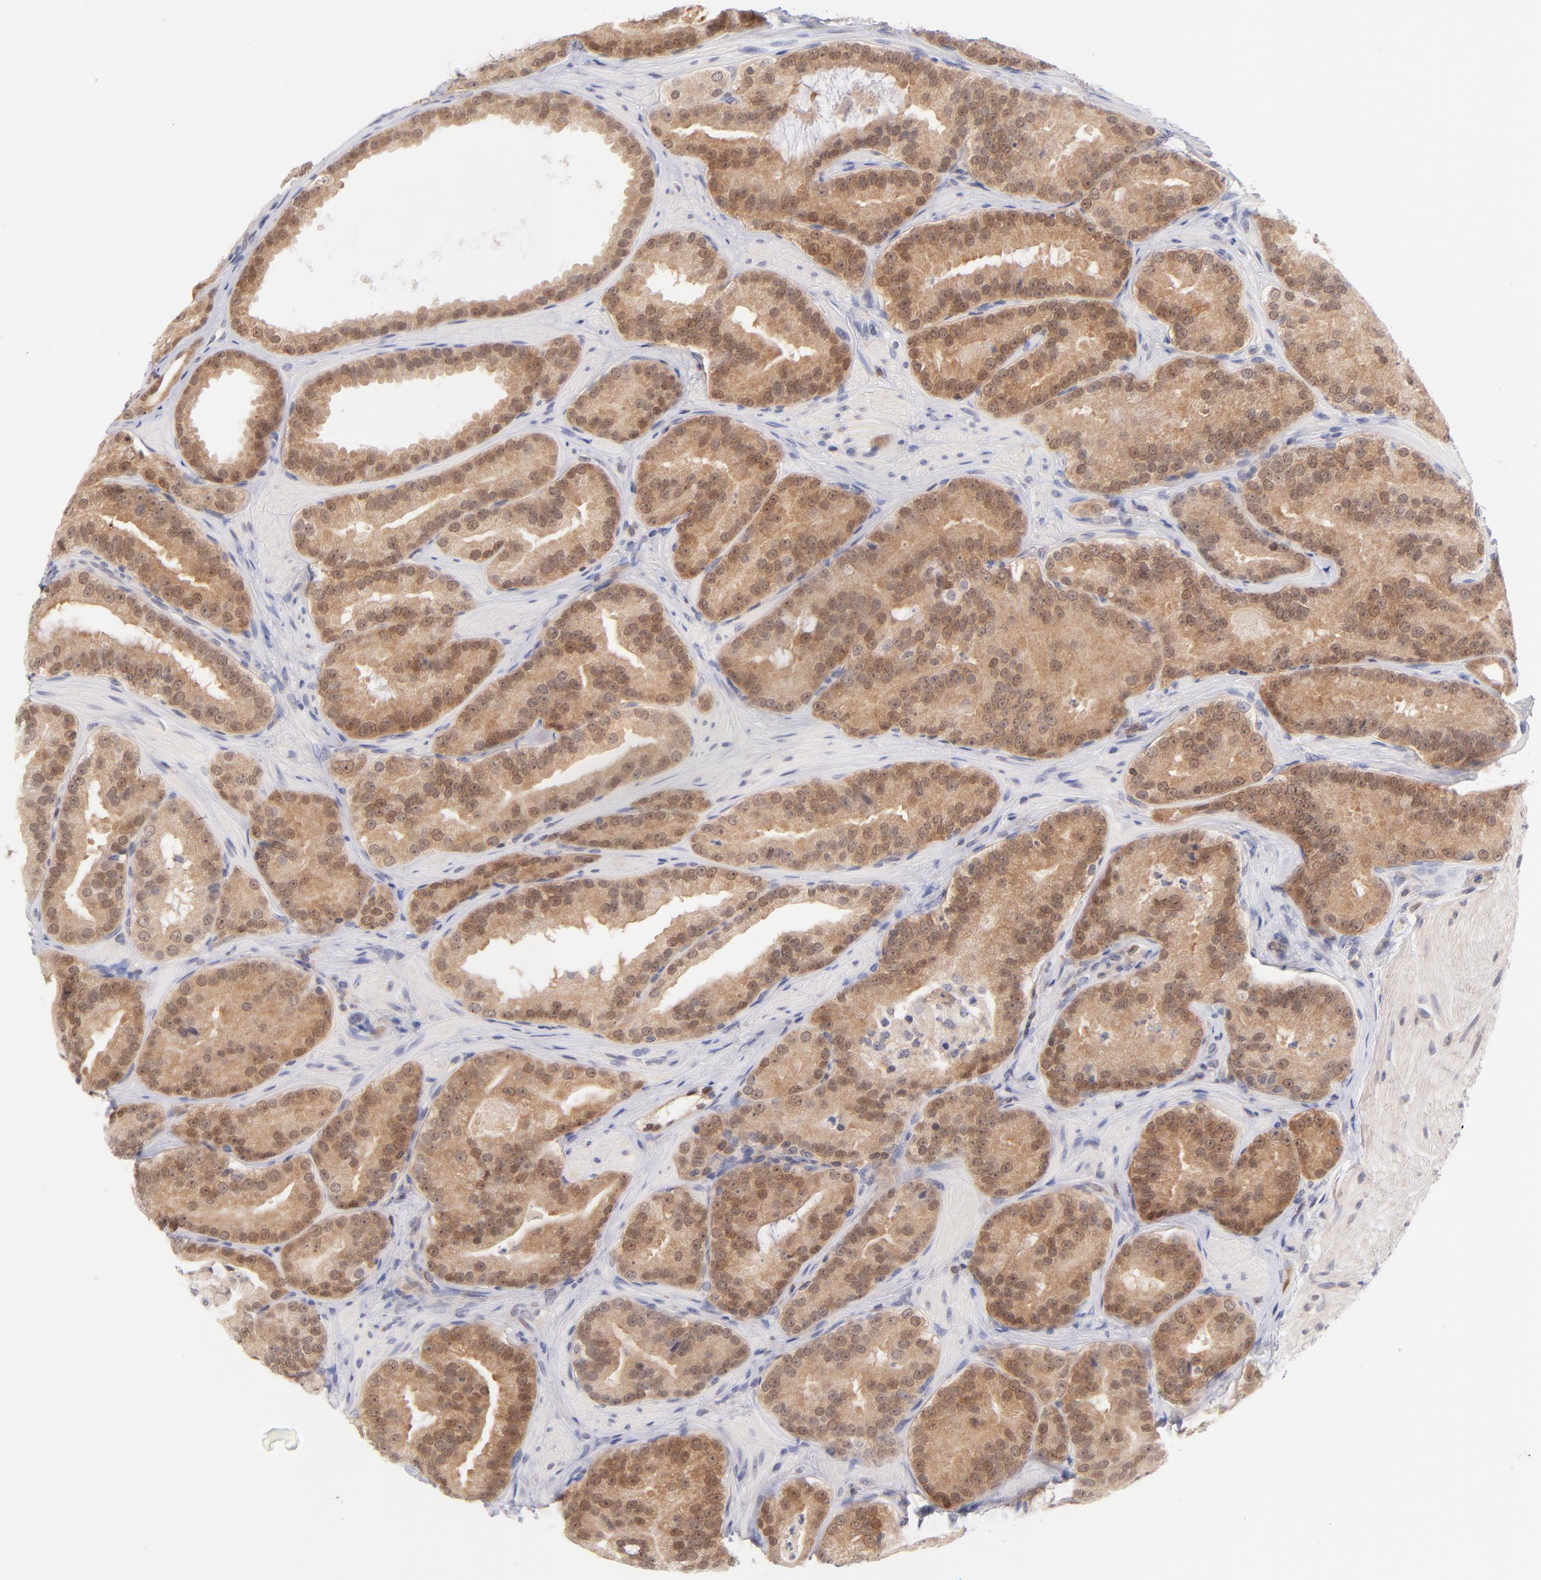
{"staining": {"intensity": "moderate", "quantity": ">75%", "location": "cytoplasmic/membranous"}, "tissue": "prostate cancer", "cell_type": "Tumor cells", "image_type": "cancer", "snomed": [{"axis": "morphology", "description": "Adenocarcinoma, Low grade"}, {"axis": "topography", "description": "Prostate"}], "caption": "There is medium levels of moderate cytoplasmic/membranous positivity in tumor cells of prostate cancer, as demonstrated by immunohistochemical staining (brown color).", "gene": "CASP6", "patient": {"sex": "male", "age": 59}}